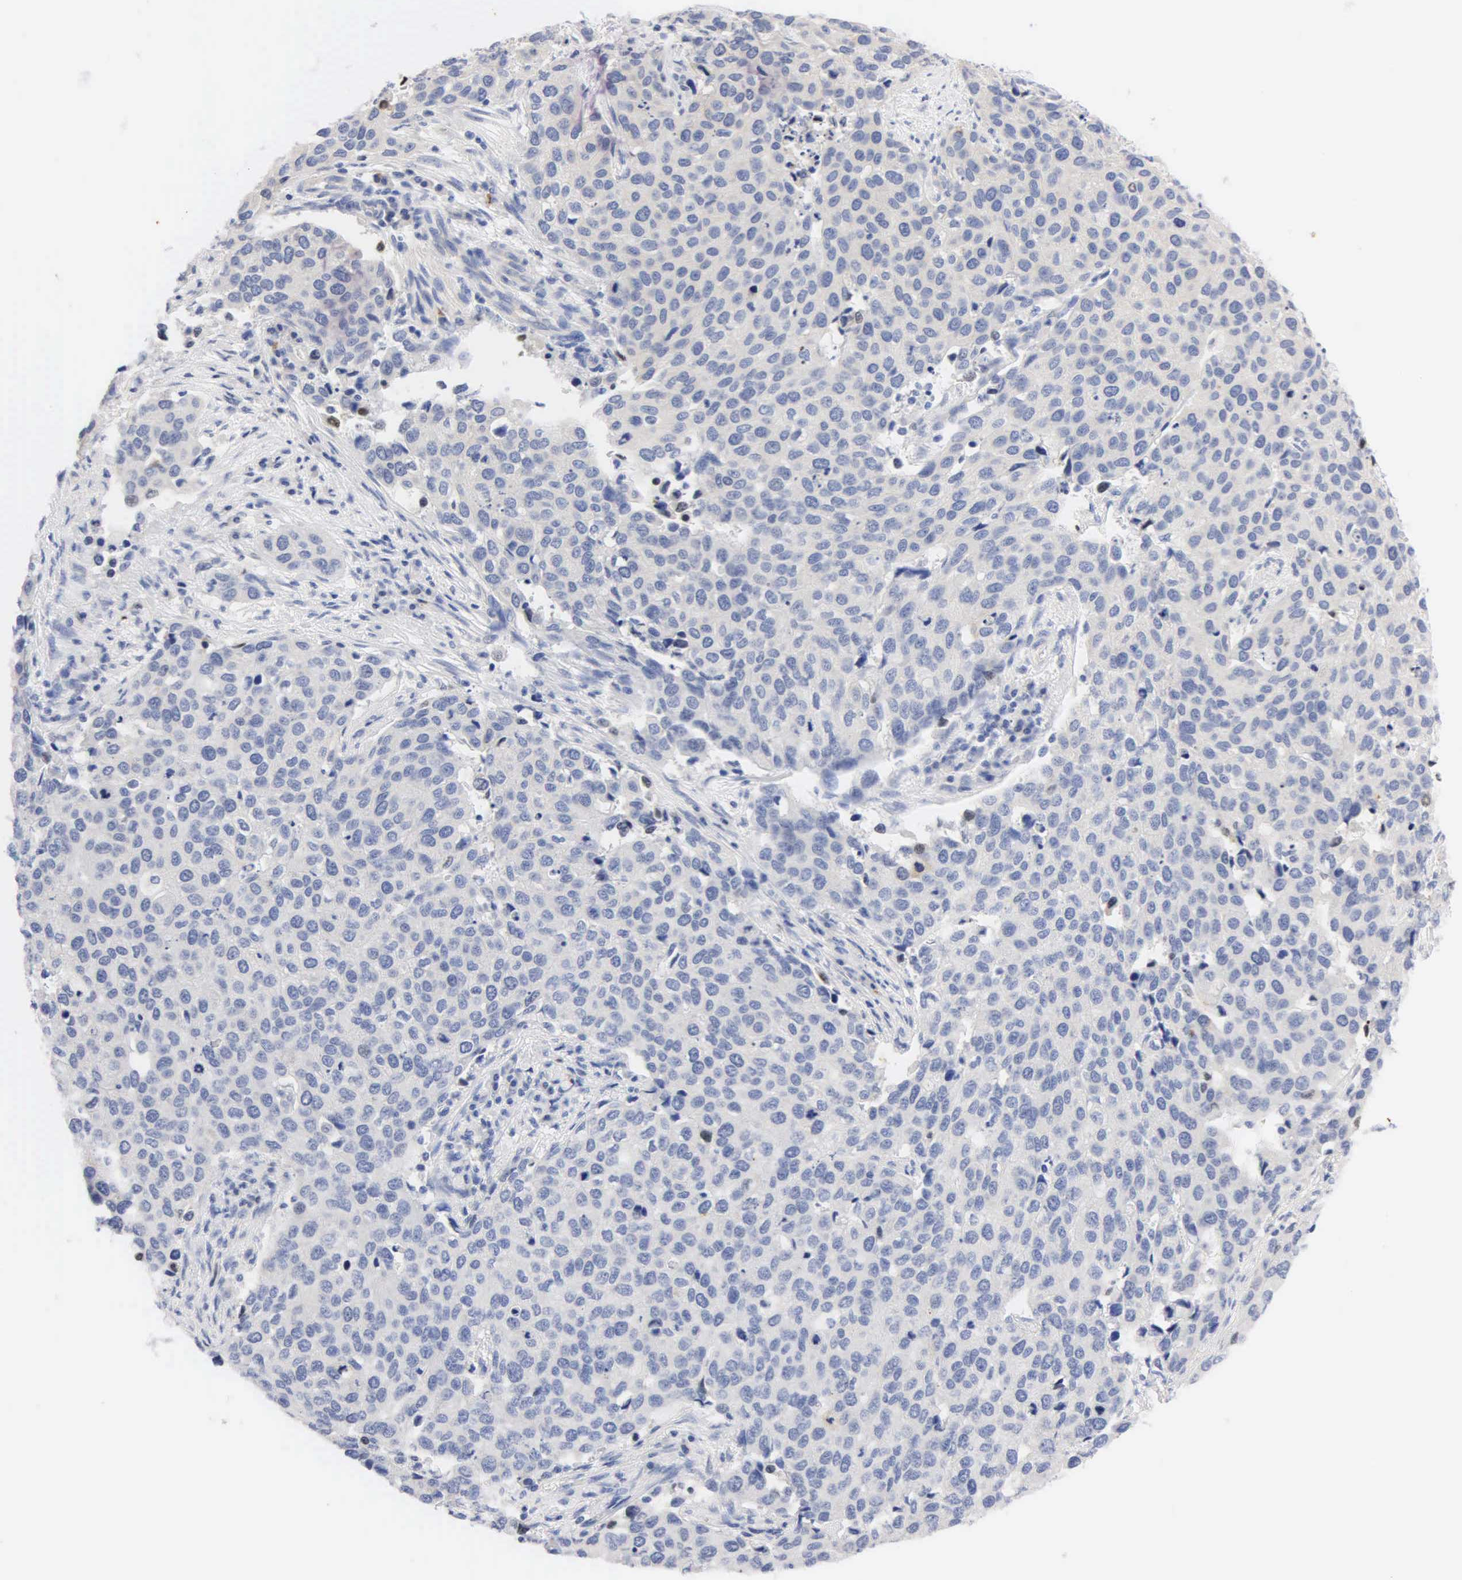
{"staining": {"intensity": "negative", "quantity": "none", "location": "none"}, "tissue": "cervical cancer", "cell_type": "Tumor cells", "image_type": "cancer", "snomed": [{"axis": "morphology", "description": "Squamous cell carcinoma, NOS"}, {"axis": "topography", "description": "Cervix"}], "caption": "DAB immunohistochemical staining of cervical squamous cell carcinoma demonstrates no significant staining in tumor cells. The staining is performed using DAB brown chromogen with nuclei counter-stained in using hematoxylin.", "gene": "PGR", "patient": {"sex": "female", "age": 54}}